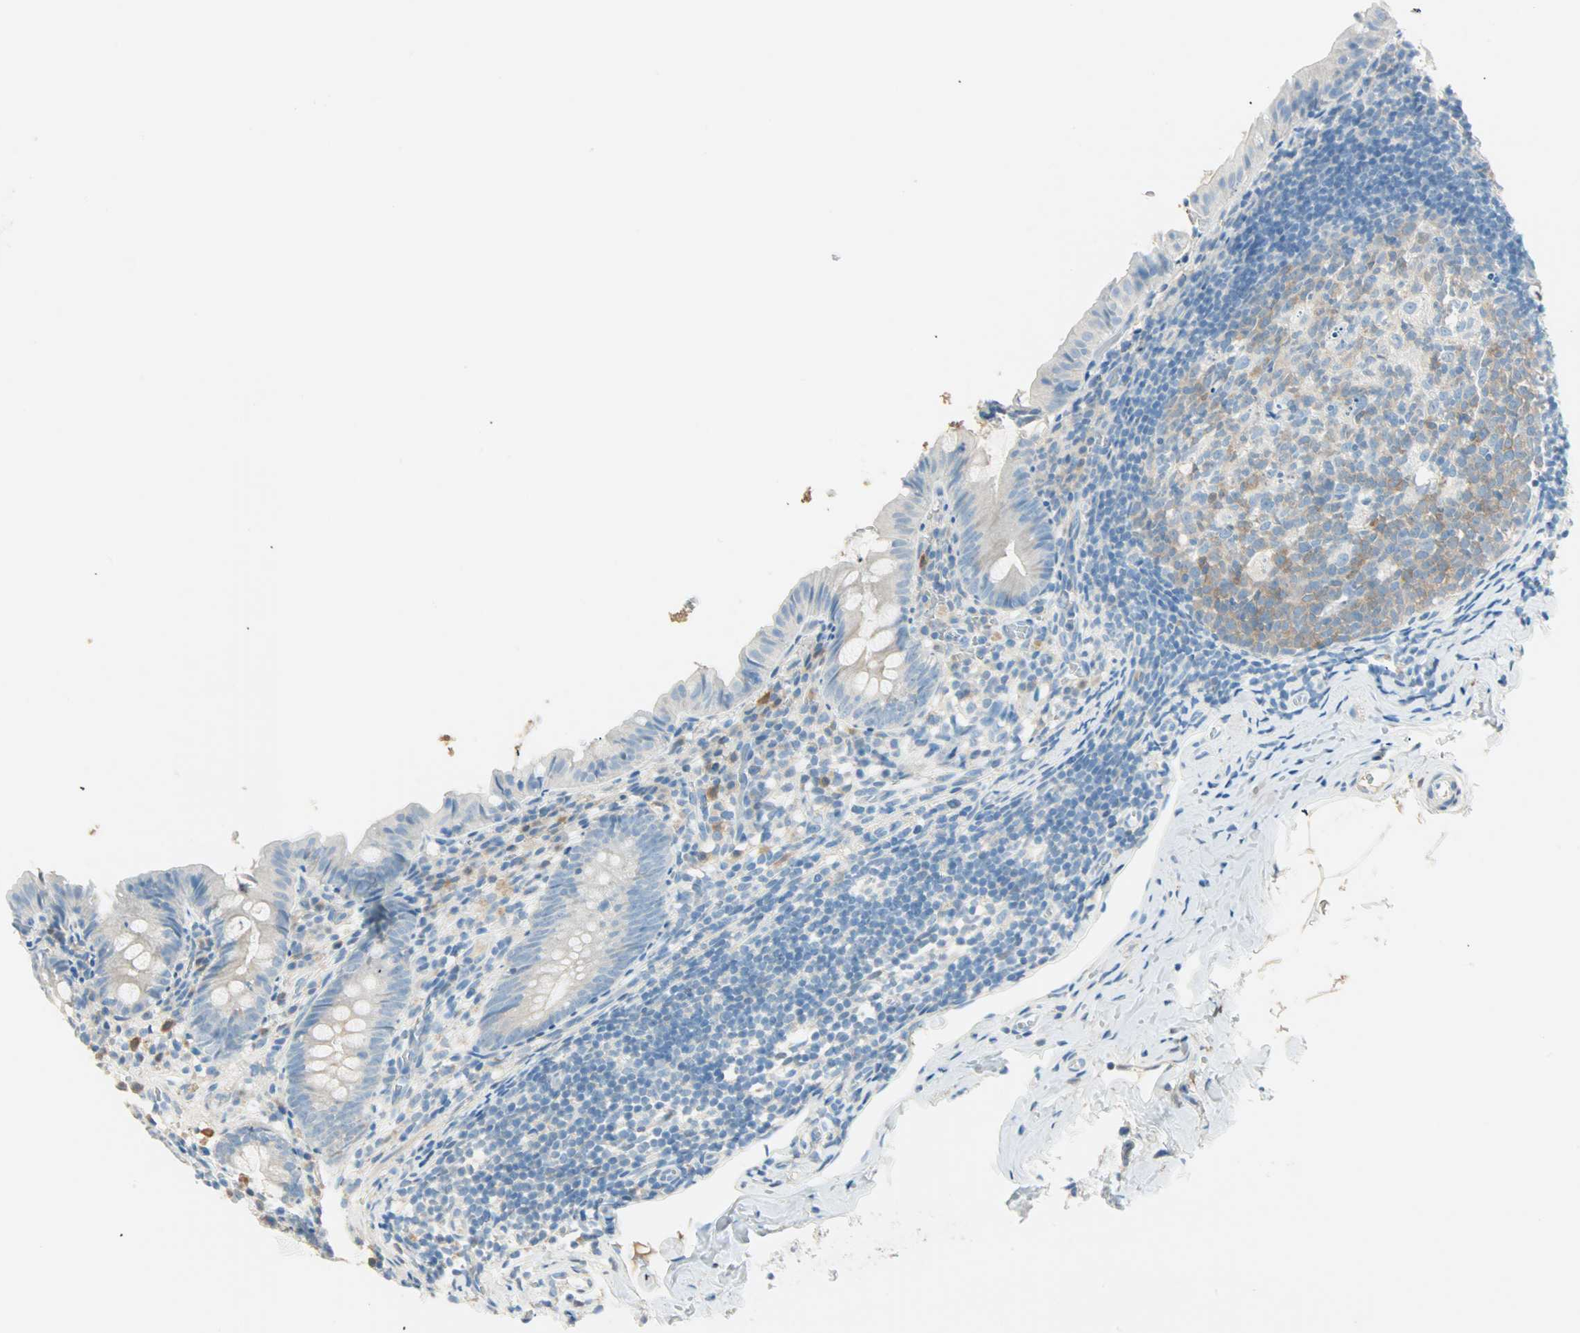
{"staining": {"intensity": "negative", "quantity": "none", "location": "none"}, "tissue": "appendix", "cell_type": "Glandular cells", "image_type": "normal", "snomed": [{"axis": "morphology", "description": "Normal tissue, NOS"}, {"axis": "topography", "description": "Appendix"}], "caption": "The image shows no staining of glandular cells in benign appendix.", "gene": "ATF6", "patient": {"sex": "female", "age": 10}}